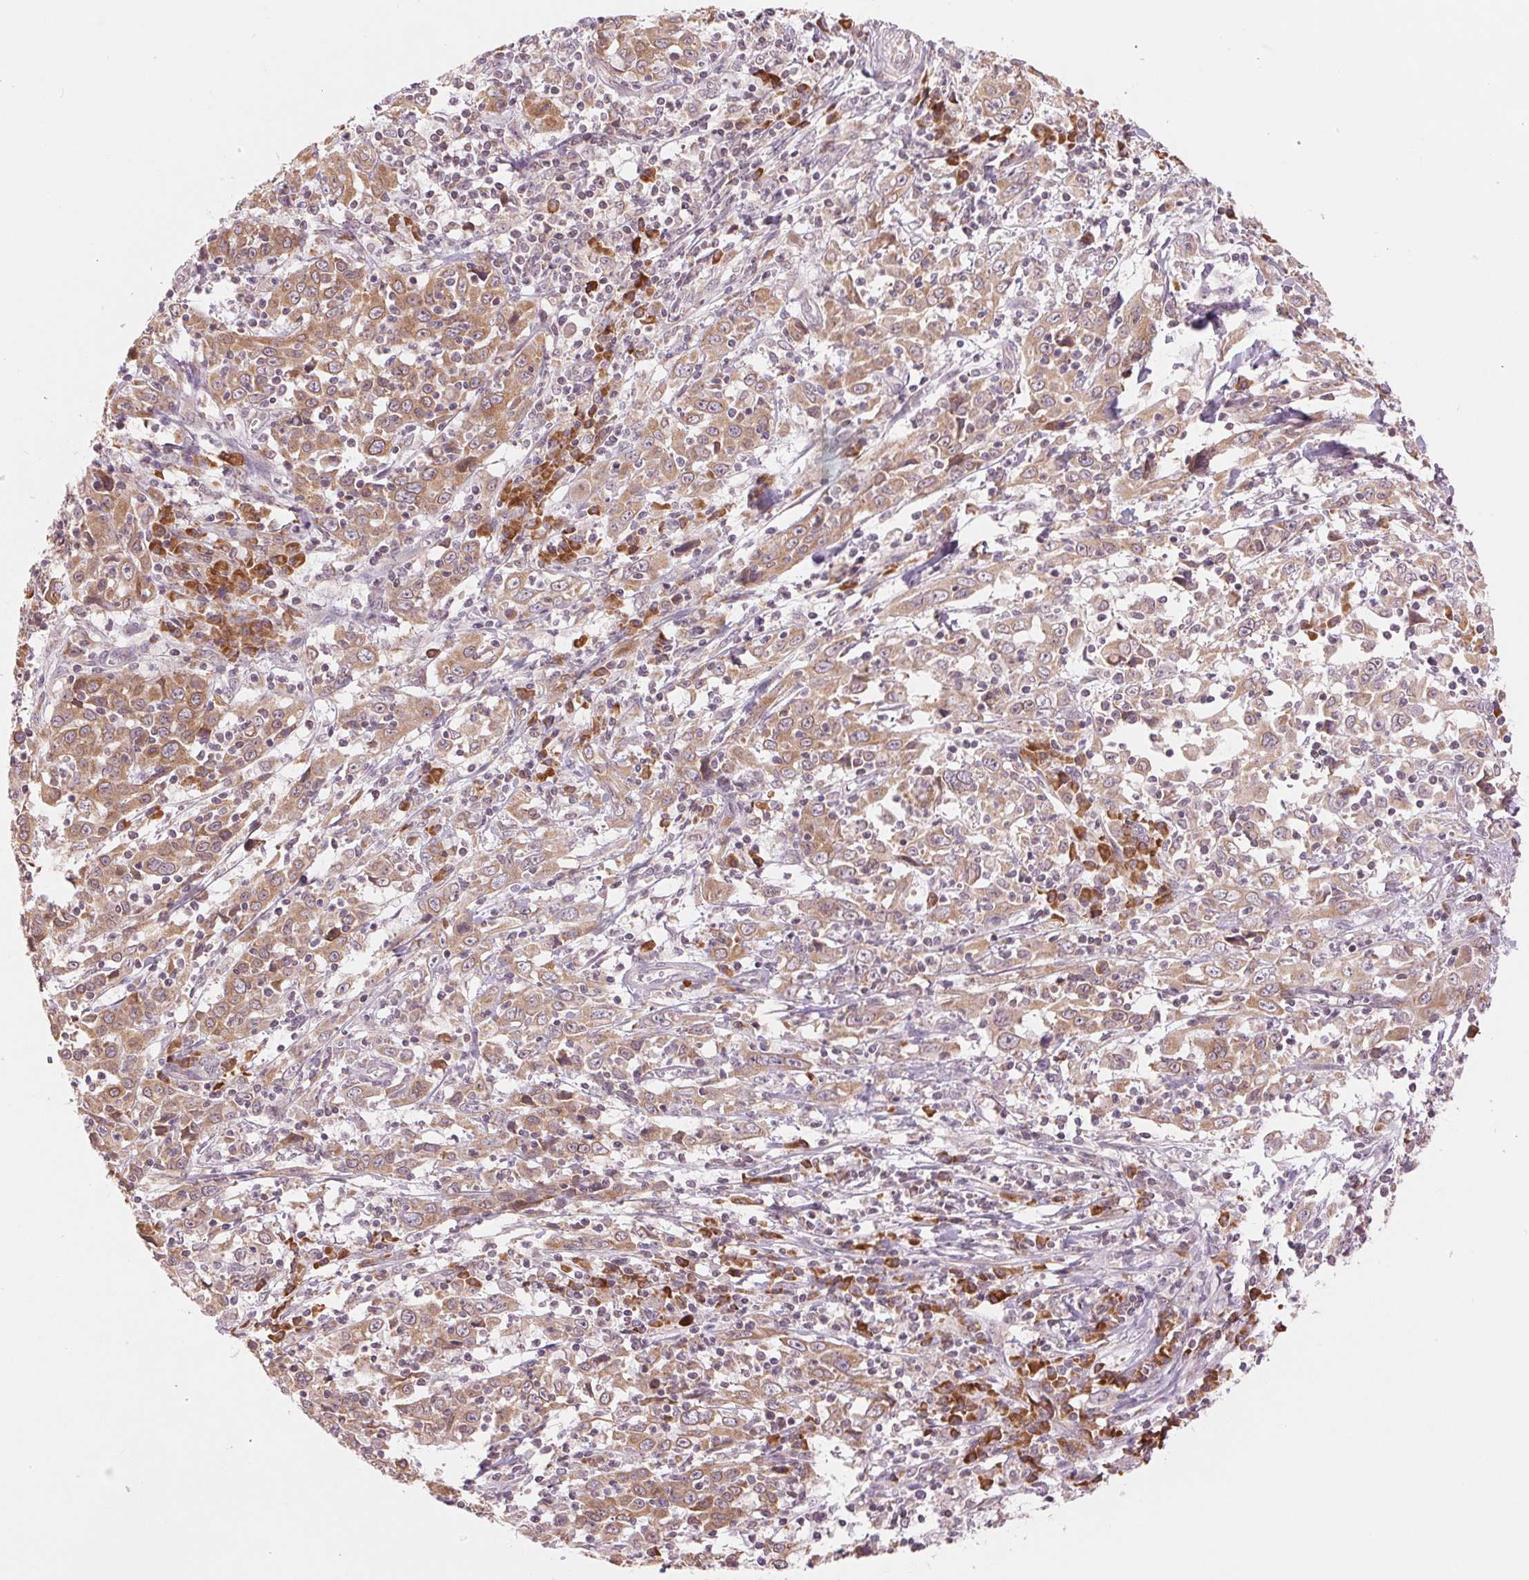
{"staining": {"intensity": "moderate", "quantity": ">75%", "location": "cytoplasmic/membranous"}, "tissue": "cervical cancer", "cell_type": "Tumor cells", "image_type": "cancer", "snomed": [{"axis": "morphology", "description": "Squamous cell carcinoma, NOS"}, {"axis": "topography", "description": "Cervix"}], "caption": "Human cervical cancer stained for a protein (brown) exhibits moderate cytoplasmic/membranous positive staining in approximately >75% of tumor cells.", "gene": "TECR", "patient": {"sex": "female", "age": 46}}